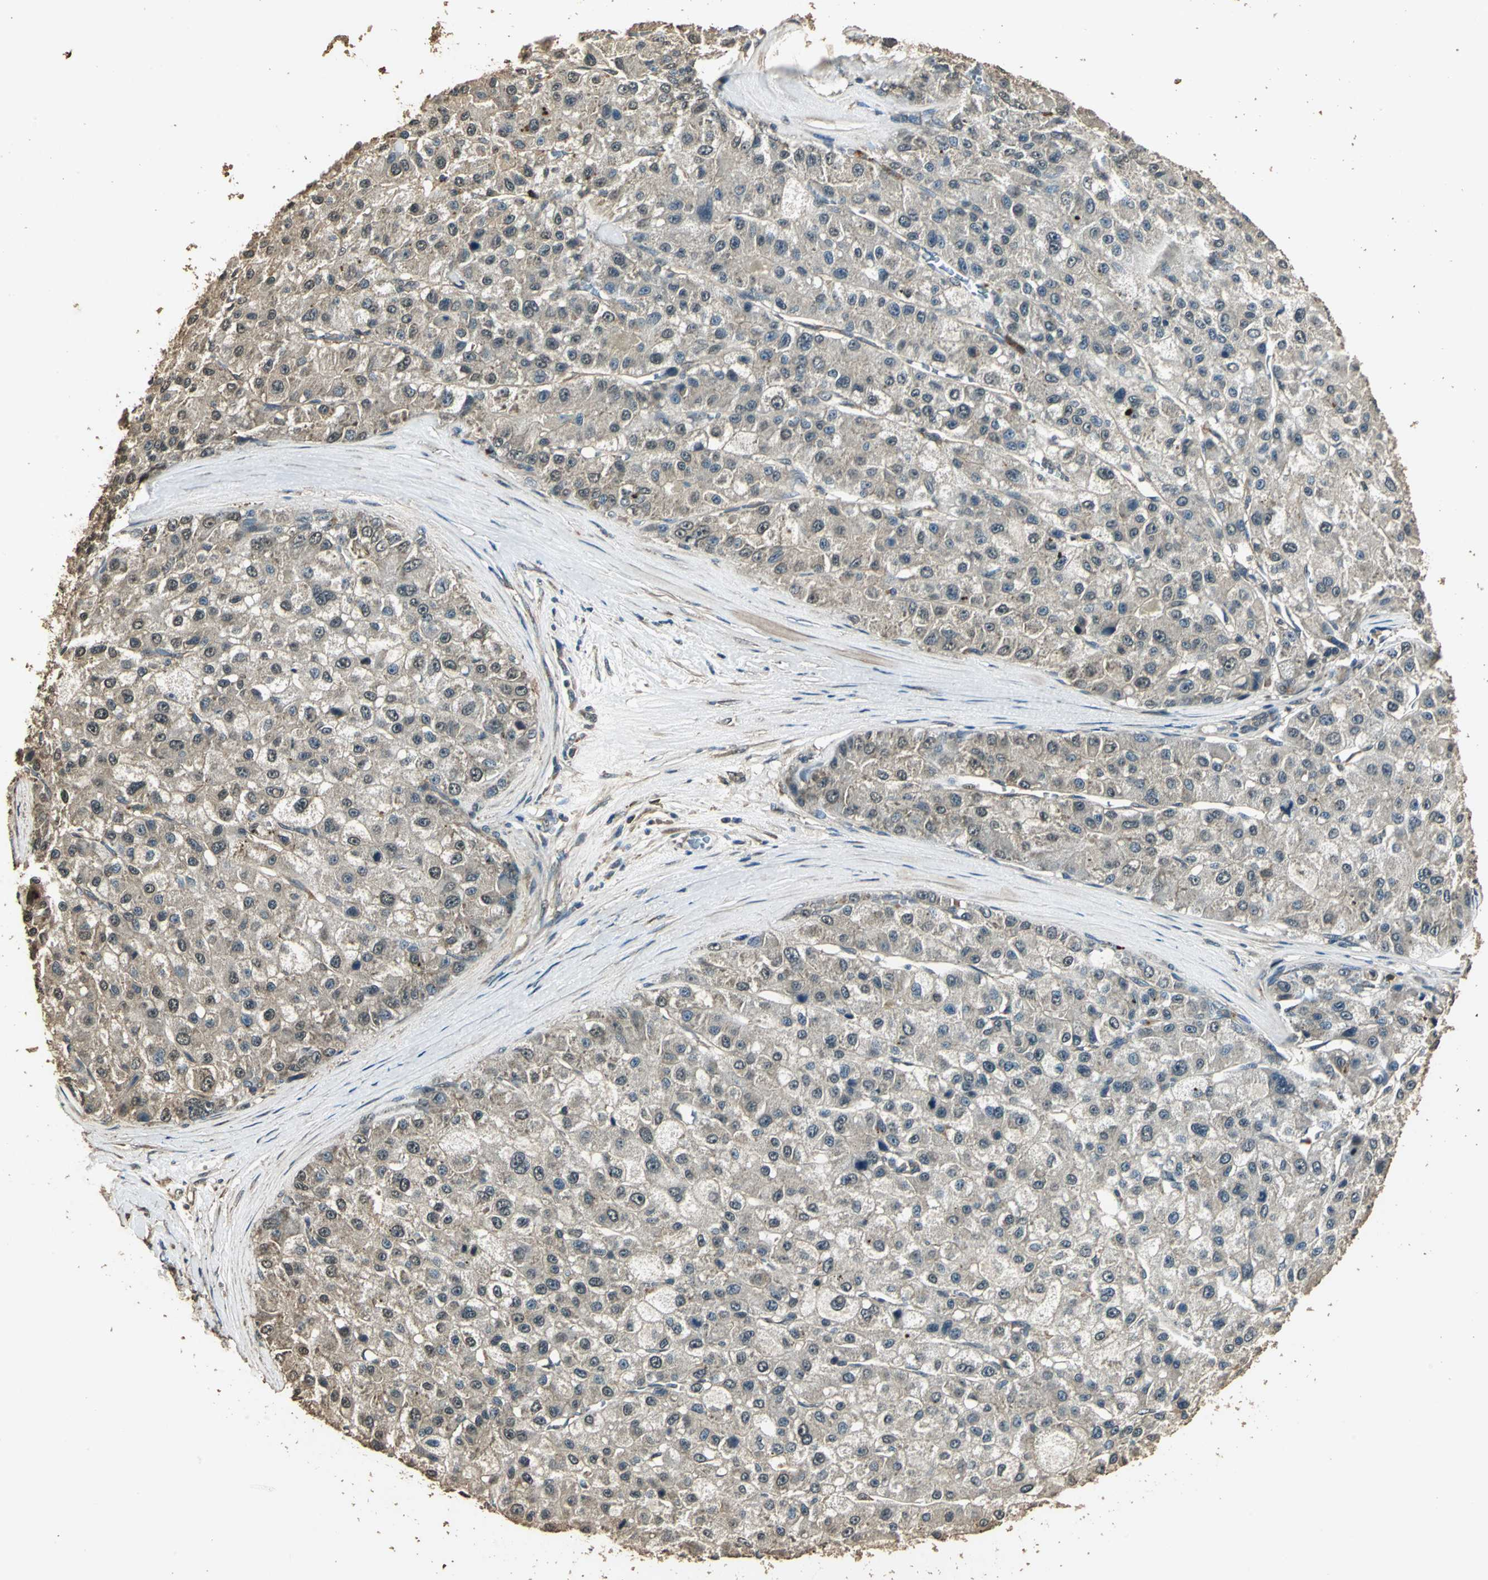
{"staining": {"intensity": "weak", "quantity": ">75%", "location": "cytoplasmic/membranous"}, "tissue": "liver cancer", "cell_type": "Tumor cells", "image_type": "cancer", "snomed": [{"axis": "morphology", "description": "Carcinoma, Hepatocellular, NOS"}, {"axis": "topography", "description": "Liver"}], "caption": "A brown stain labels weak cytoplasmic/membranous expression of a protein in human hepatocellular carcinoma (liver) tumor cells. (DAB (3,3'-diaminobenzidine) IHC, brown staining for protein, blue staining for nuclei).", "gene": "TMPRSS4", "patient": {"sex": "male", "age": 80}}